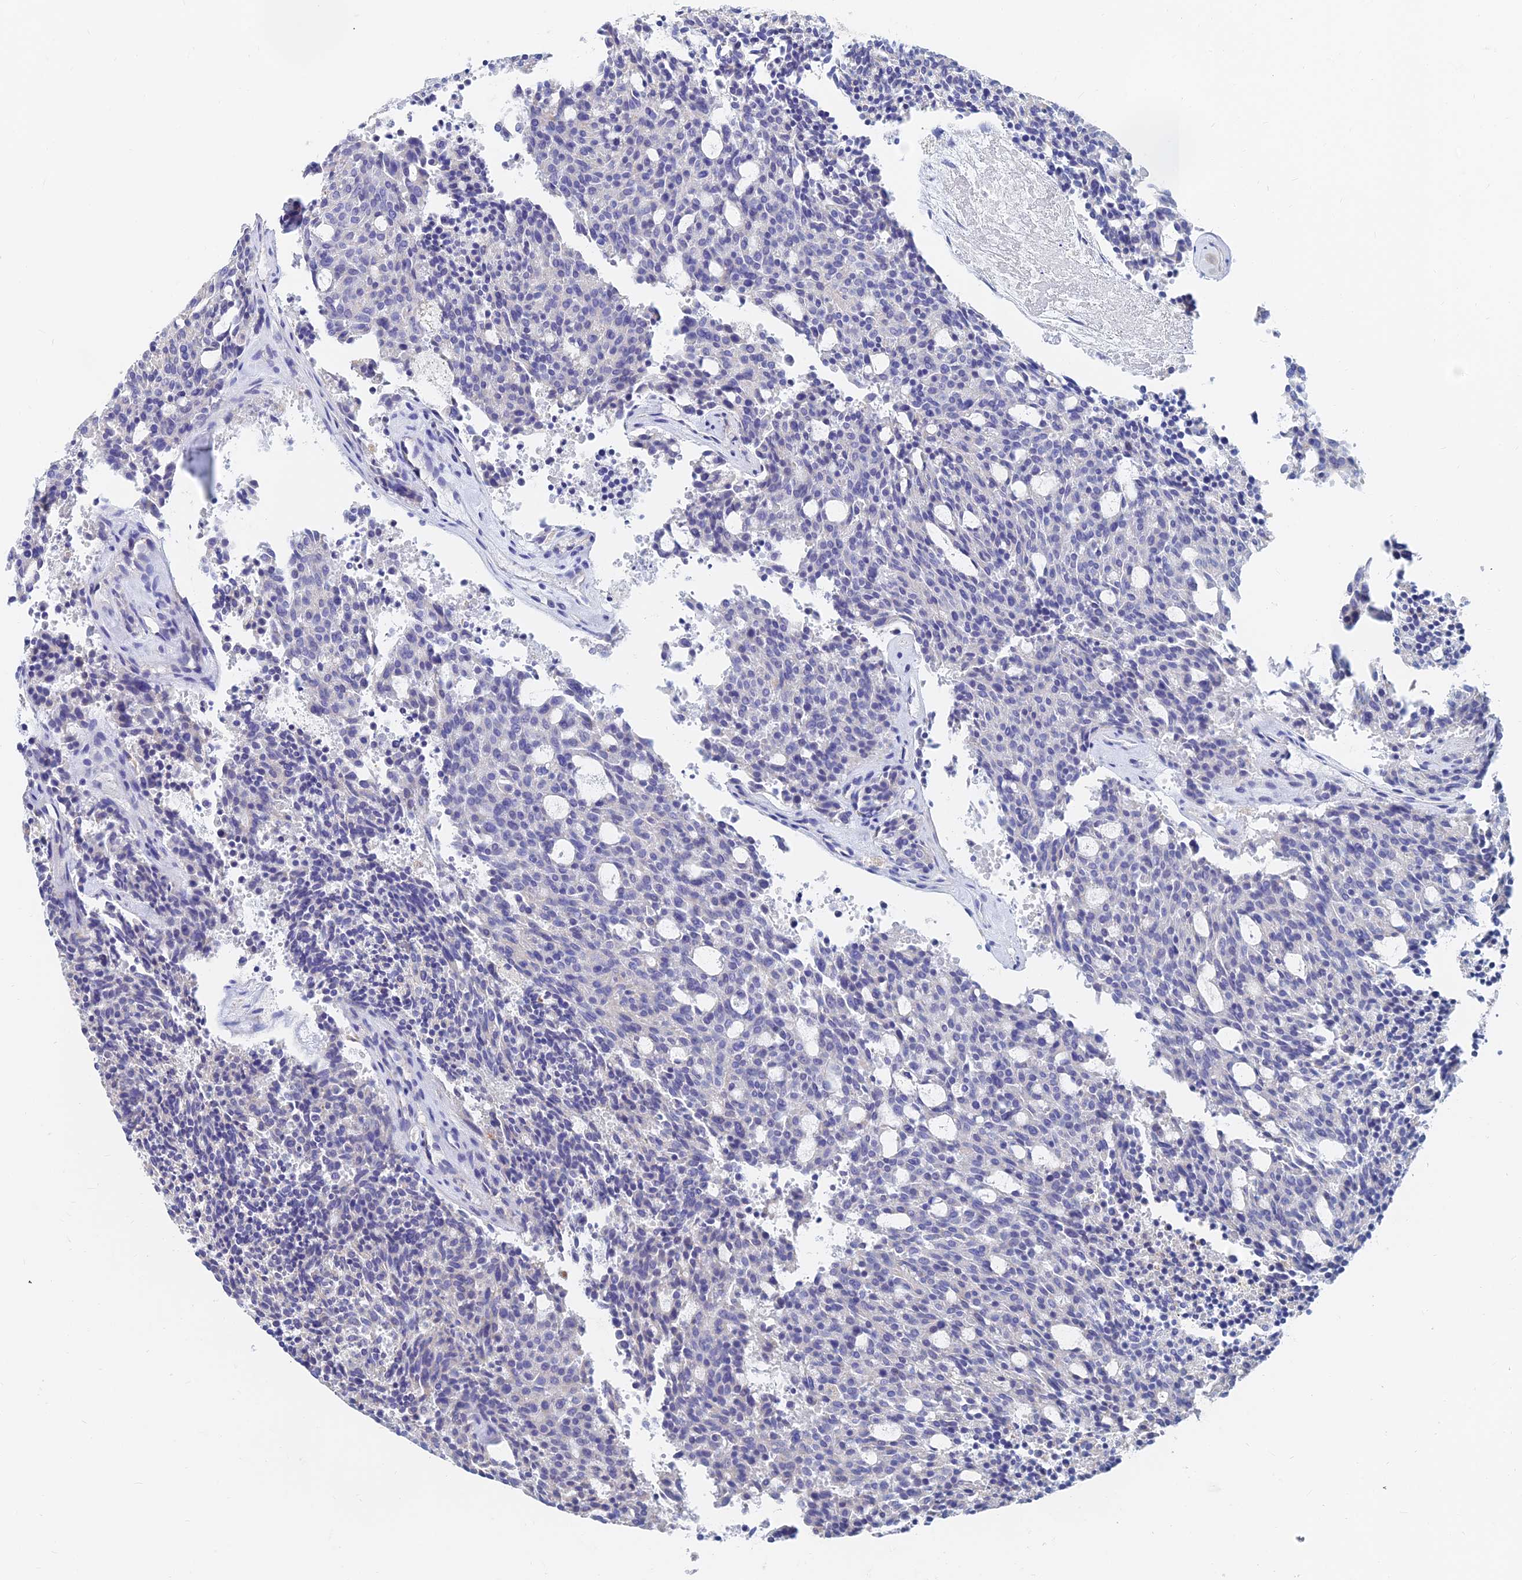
{"staining": {"intensity": "negative", "quantity": "none", "location": "none"}, "tissue": "carcinoid", "cell_type": "Tumor cells", "image_type": "cancer", "snomed": [{"axis": "morphology", "description": "Carcinoid, malignant, NOS"}, {"axis": "topography", "description": "Pancreas"}], "caption": "Tumor cells are negative for protein expression in human carcinoid.", "gene": "SPNS1", "patient": {"sex": "female", "age": 54}}